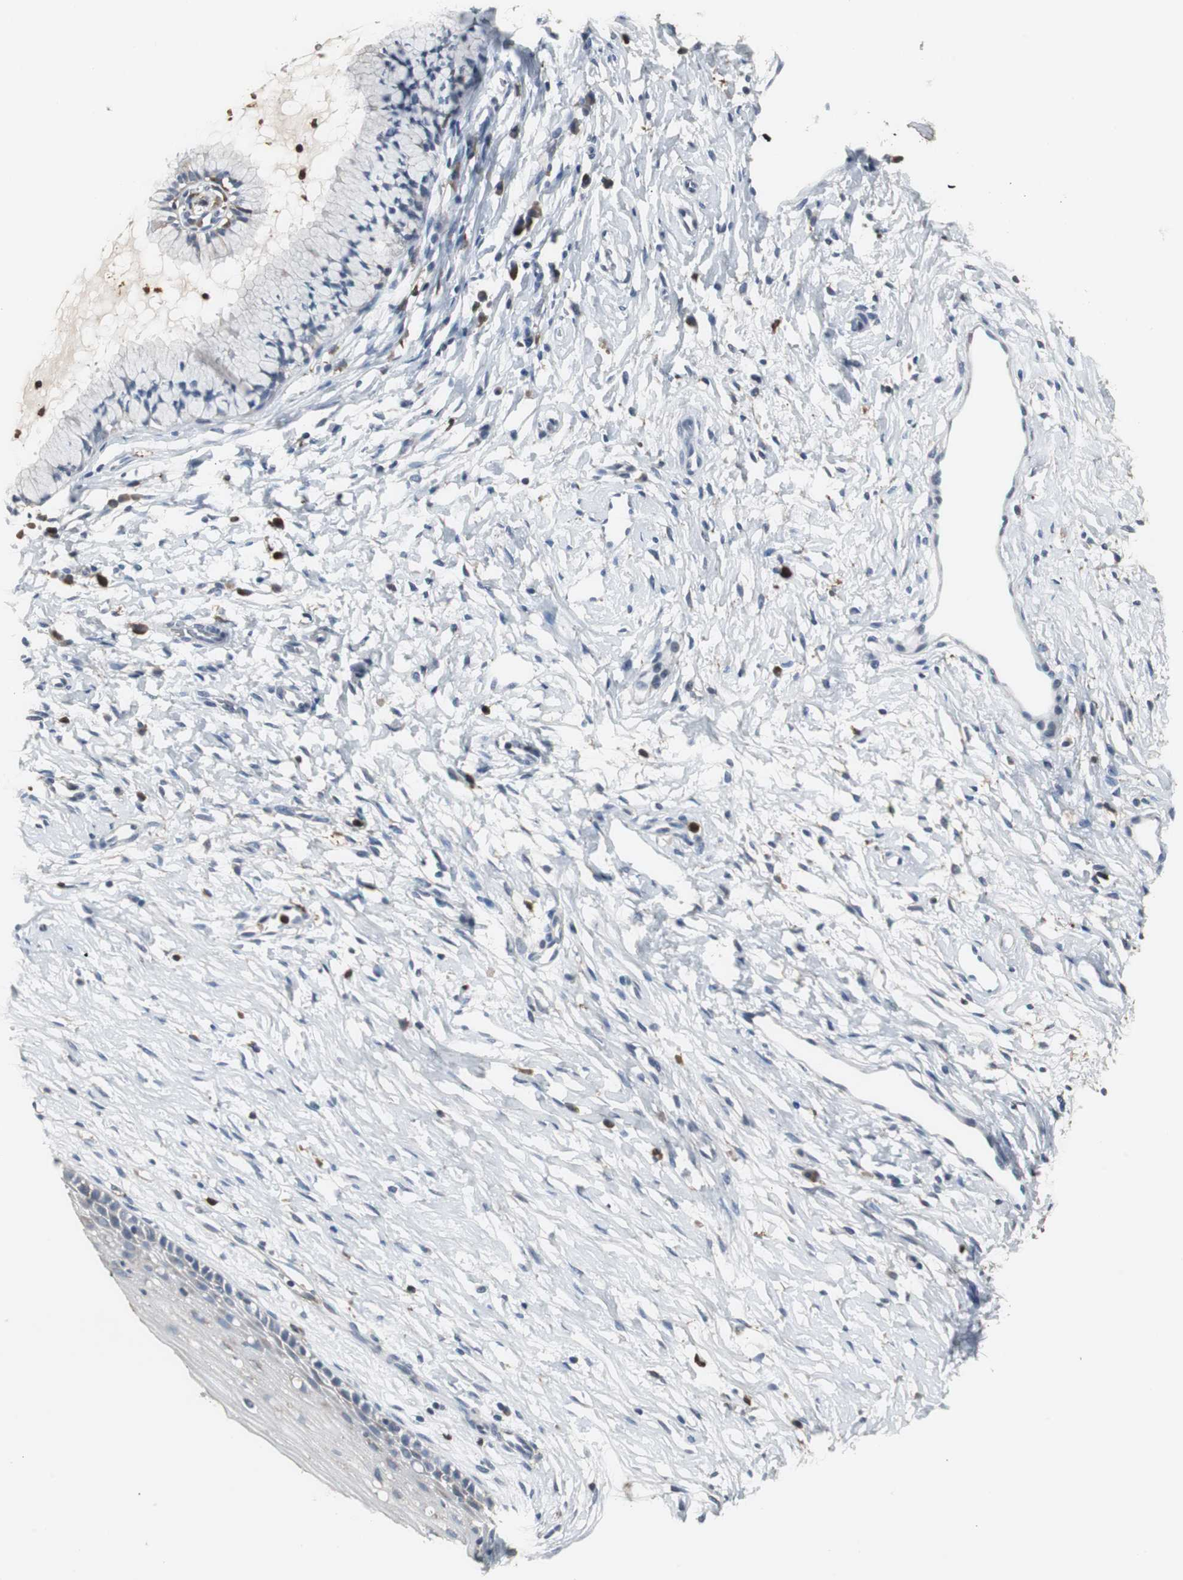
{"staining": {"intensity": "negative", "quantity": "none", "location": "none"}, "tissue": "cervix", "cell_type": "Glandular cells", "image_type": "normal", "snomed": [{"axis": "morphology", "description": "Normal tissue, NOS"}, {"axis": "topography", "description": "Cervix"}], "caption": "The immunohistochemistry histopathology image has no significant positivity in glandular cells of cervix. (DAB IHC visualized using brightfield microscopy, high magnification).", "gene": "NCF2", "patient": {"sex": "female", "age": 46}}